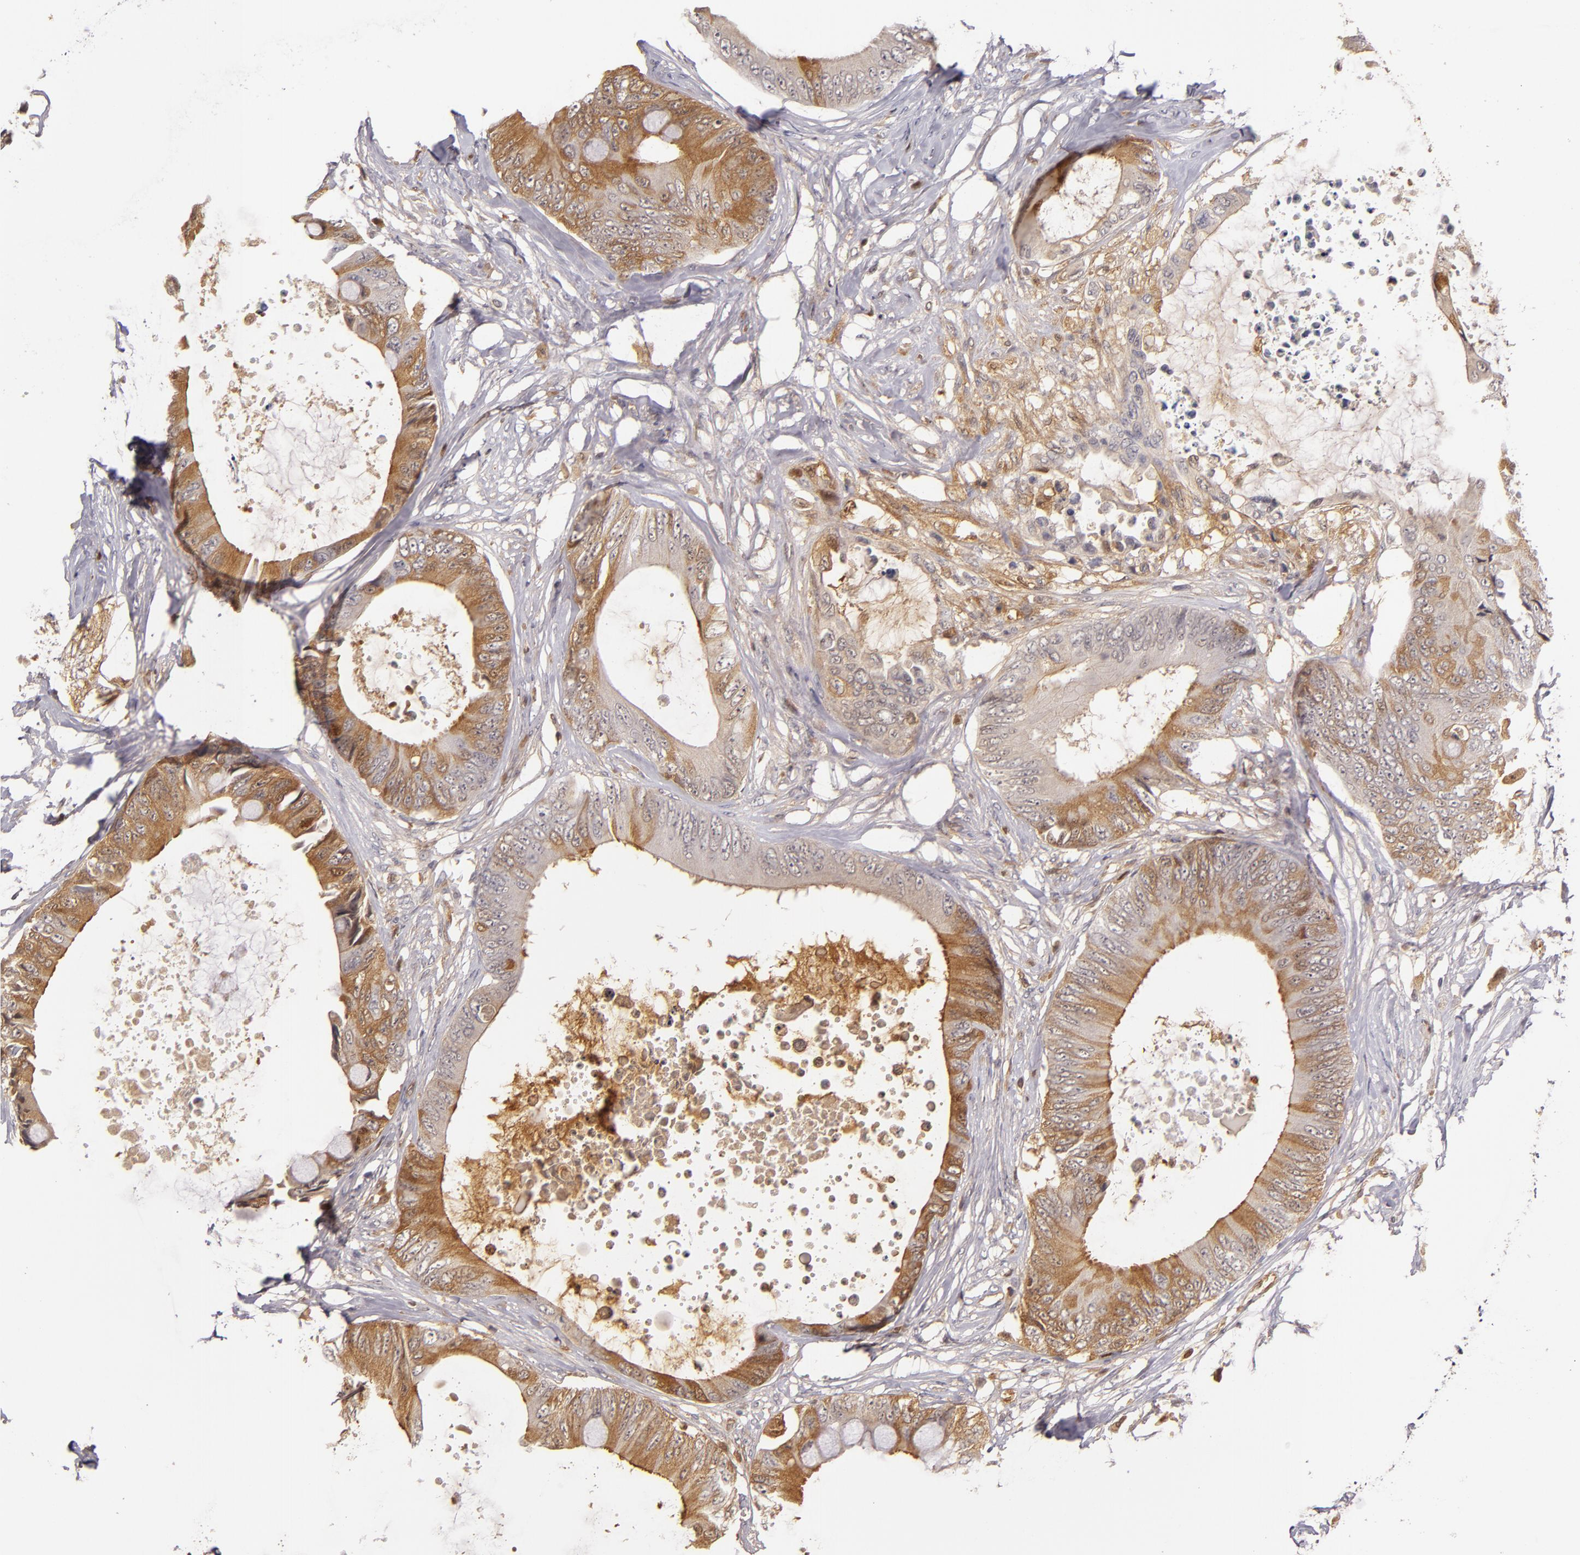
{"staining": {"intensity": "moderate", "quantity": "25%-75%", "location": "cytoplasmic/membranous"}, "tissue": "colorectal cancer", "cell_type": "Tumor cells", "image_type": "cancer", "snomed": [{"axis": "morphology", "description": "Normal tissue, NOS"}, {"axis": "morphology", "description": "Adenocarcinoma, NOS"}, {"axis": "topography", "description": "Rectum"}, {"axis": "topography", "description": "Peripheral nerve tissue"}], "caption": "Human colorectal cancer (adenocarcinoma) stained for a protein (brown) demonstrates moderate cytoplasmic/membranous positive expression in approximately 25%-75% of tumor cells.", "gene": "LRG1", "patient": {"sex": "female", "age": 77}}